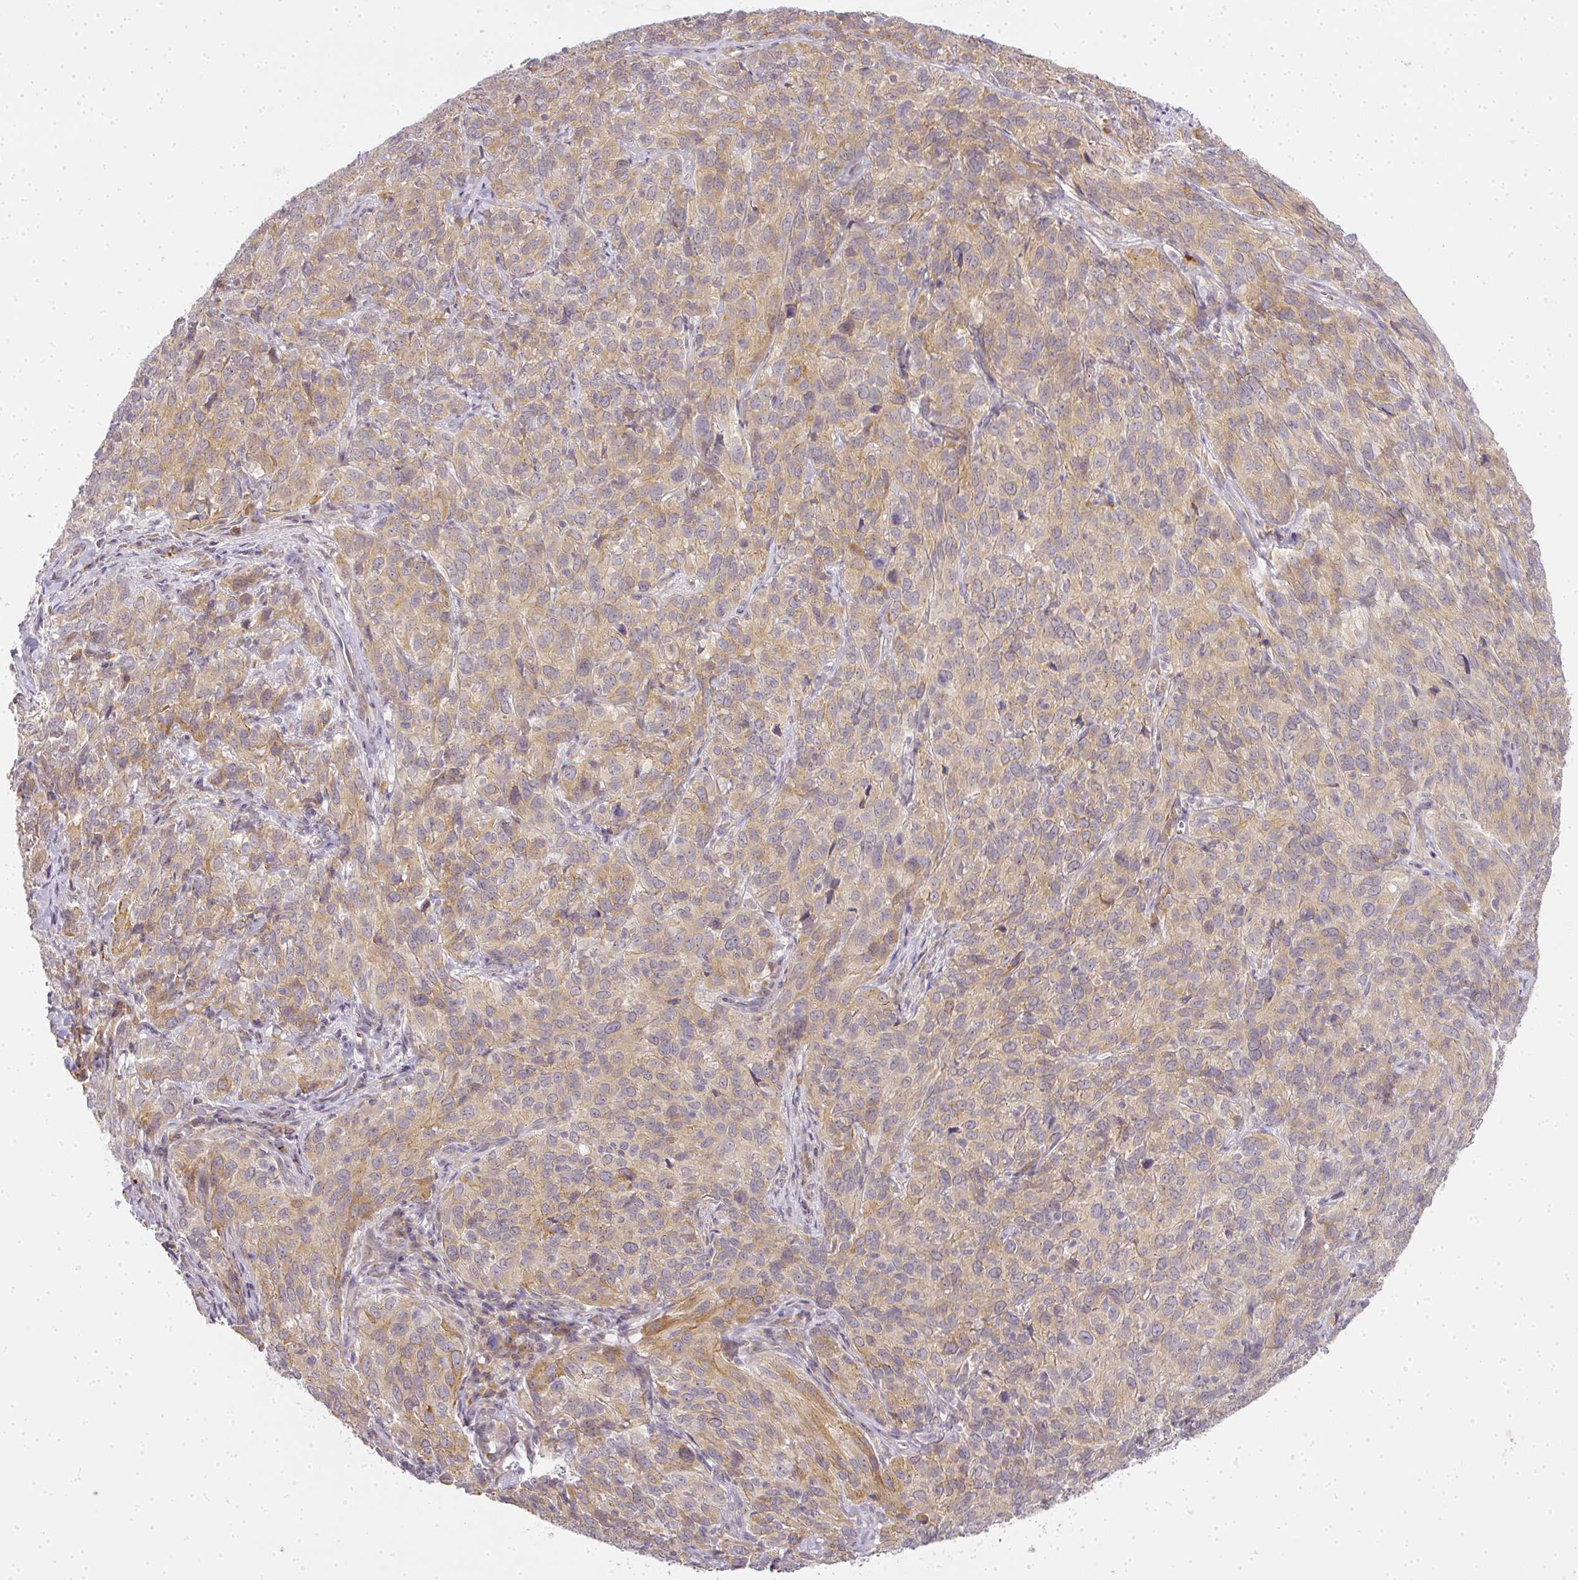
{"staining": {"intensity": "moderate", "quantity": "25%-75%", "location": "cytoplasmic/membranous"}, "tissue": "cervical cancer", "cell_type": "Tumor cells", "image_type": "cancer", "snomed": [{"axis": "morphology", "description": "Squamous cell carcinoma, NOS"}, {"axis": "topography", "description": "Cervix"}], "caption": "A histopathology image of cervical cancer stained for a protein shows moderate cytoplasmic/membranous brown staining in tumor cells.", "gene": "MED19", "patient": {"sex": "female", "age": 51}}